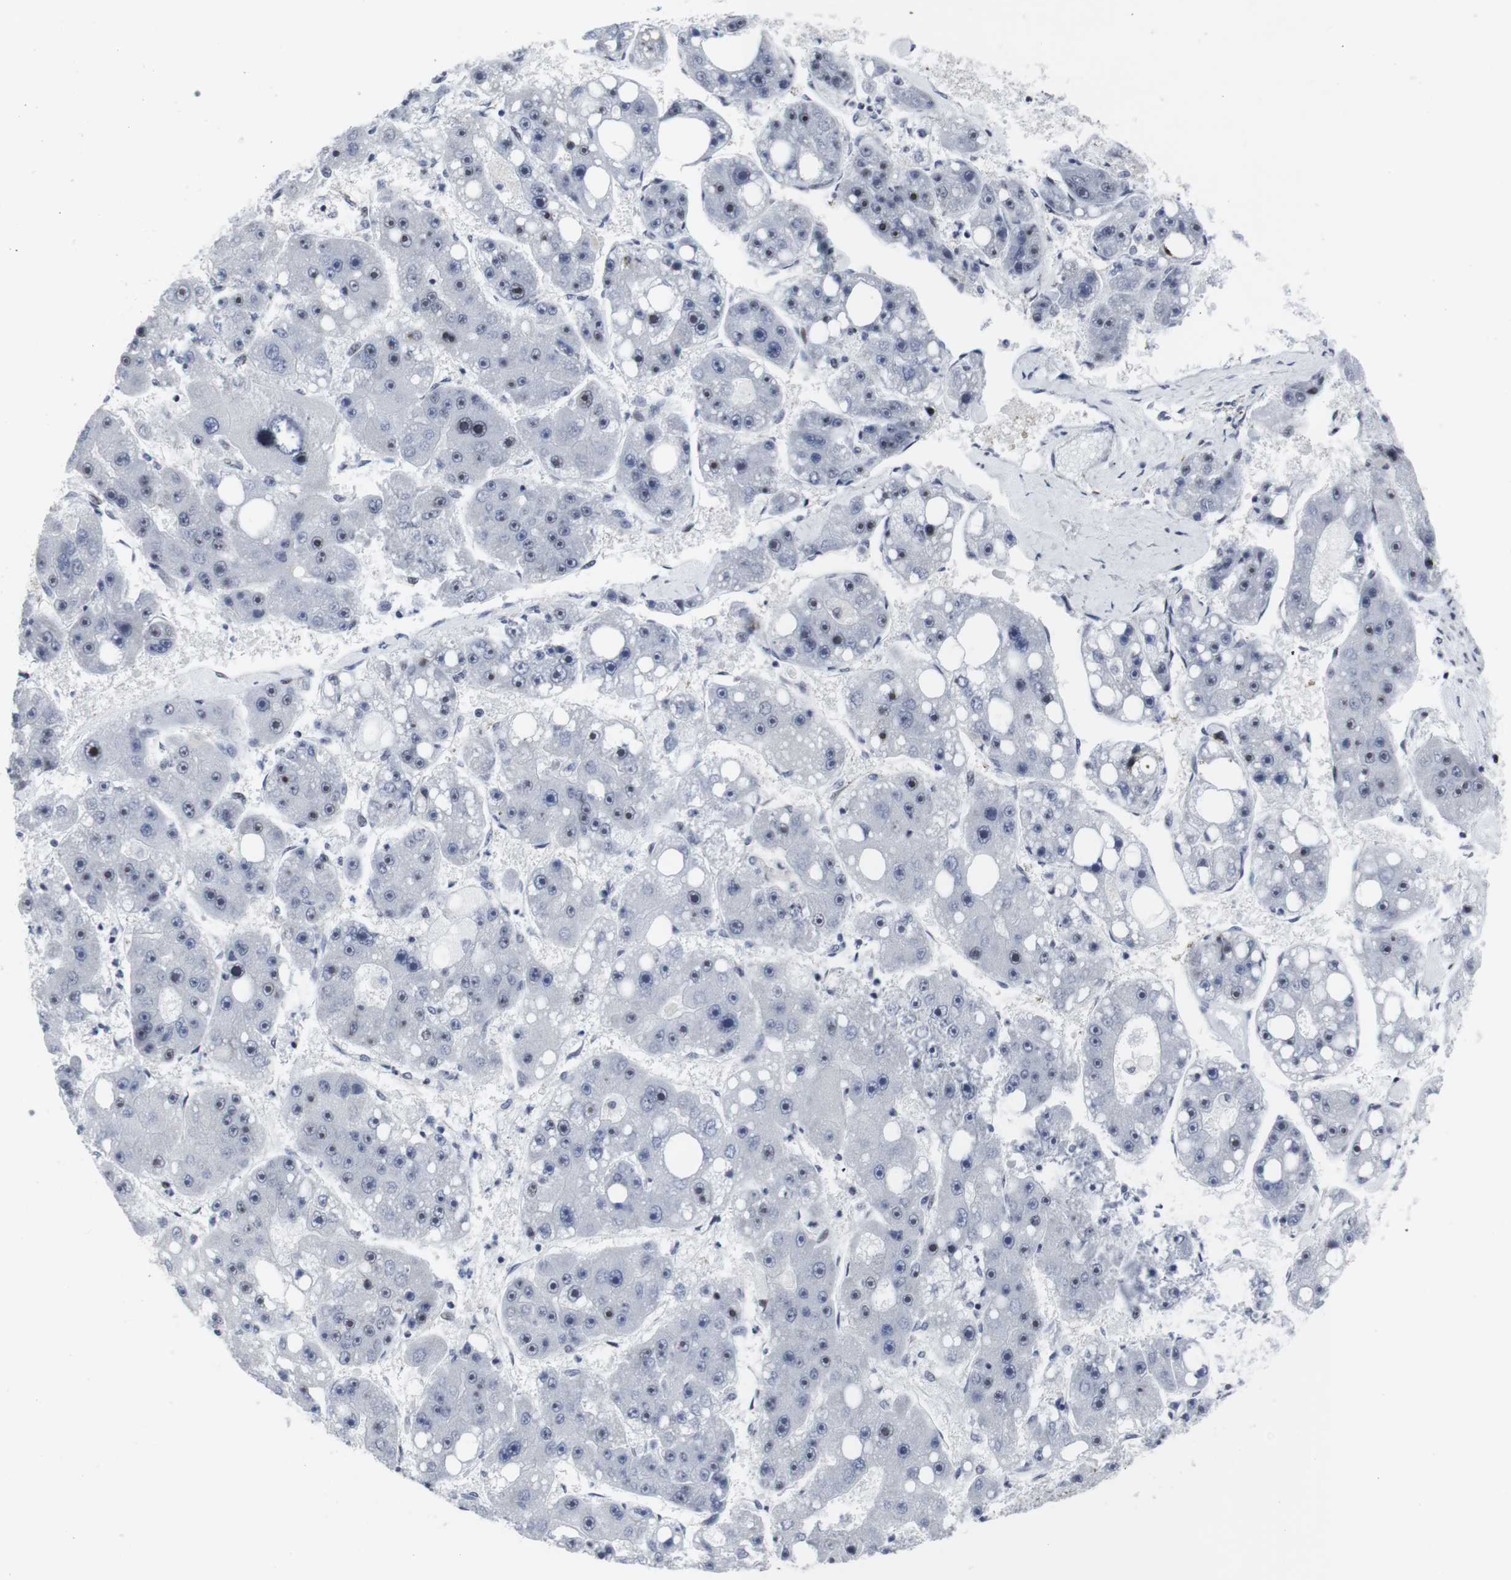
{"staining": {"intensity": "moderate", "quantity": "<25%", "location": "nuclear"}, "tissue": "liver cancer", "cell_type": "Tumor cells", "image_type": "cancer", "snomed": [{"axis": "morphology", "description": "Carcinoma, Hepatocellular, NOS"}, {"axis": "topography", "description": "Liver"}], "caption": "A high-resolution histopathology image shows immunohistochemistry staining of liver cancer (hepatocellular carcinoma), which demonstrates moderate nuclear staining in approximately <25% of tumor cells. (Stains: DAB (3,3'-diaminobenzidine) in brown, nuclei in blue, Microscopy: brightfield microscopy at high magnification).", "gene": "MLH1", "patient": {"sex": "female", "age": 61}}